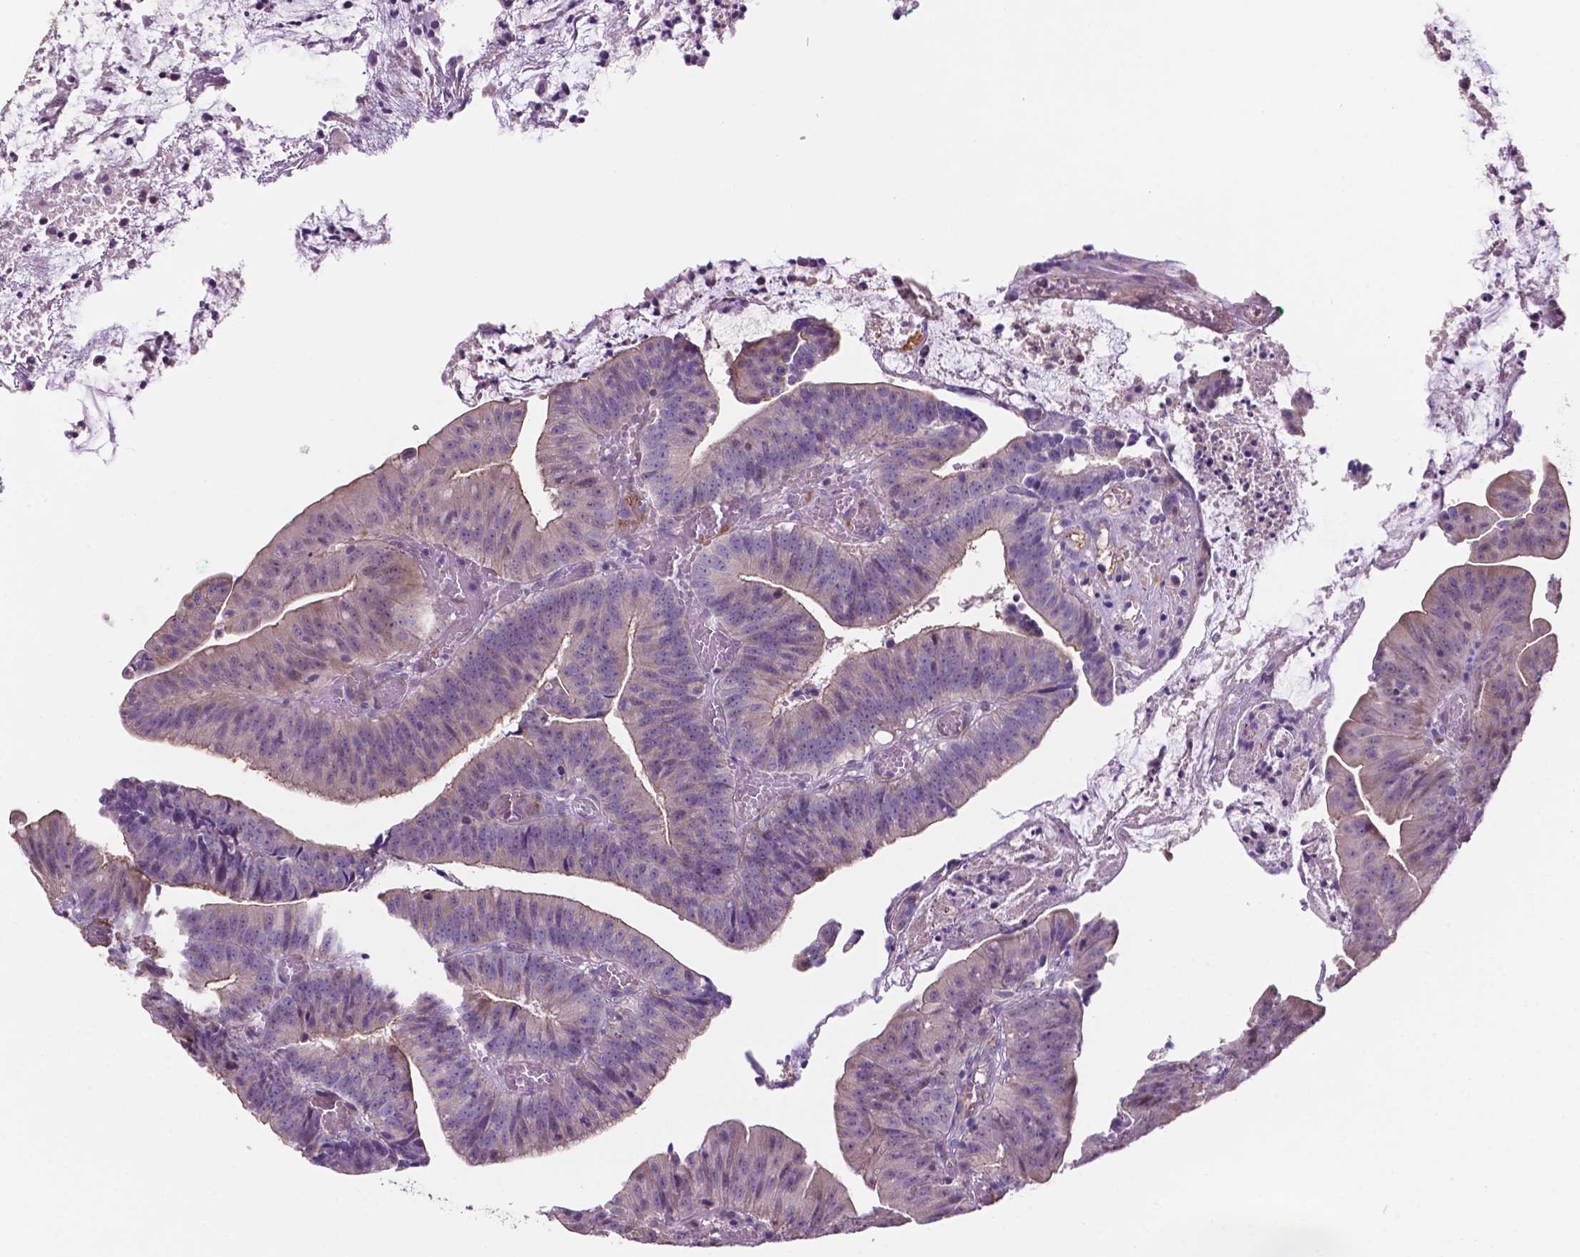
{"staining": {"intensity": "negative", "quantity": "none", "location": "none"}, "tissue": "colorectal cancer", "cell_type": "Tumor cells", "image_type": "cancer", "snomed": [{"axis": "morphology", "description": "Adenocarcinoma, NOS"}, {"axis": "topography", "description": "Colon"}], "caption": "There is no significant positivity in tumor cells of colorectal cancer (adenocarcinoma).", "gene": "ARL5C", "patient": {"sex": "female", "age": 78}}